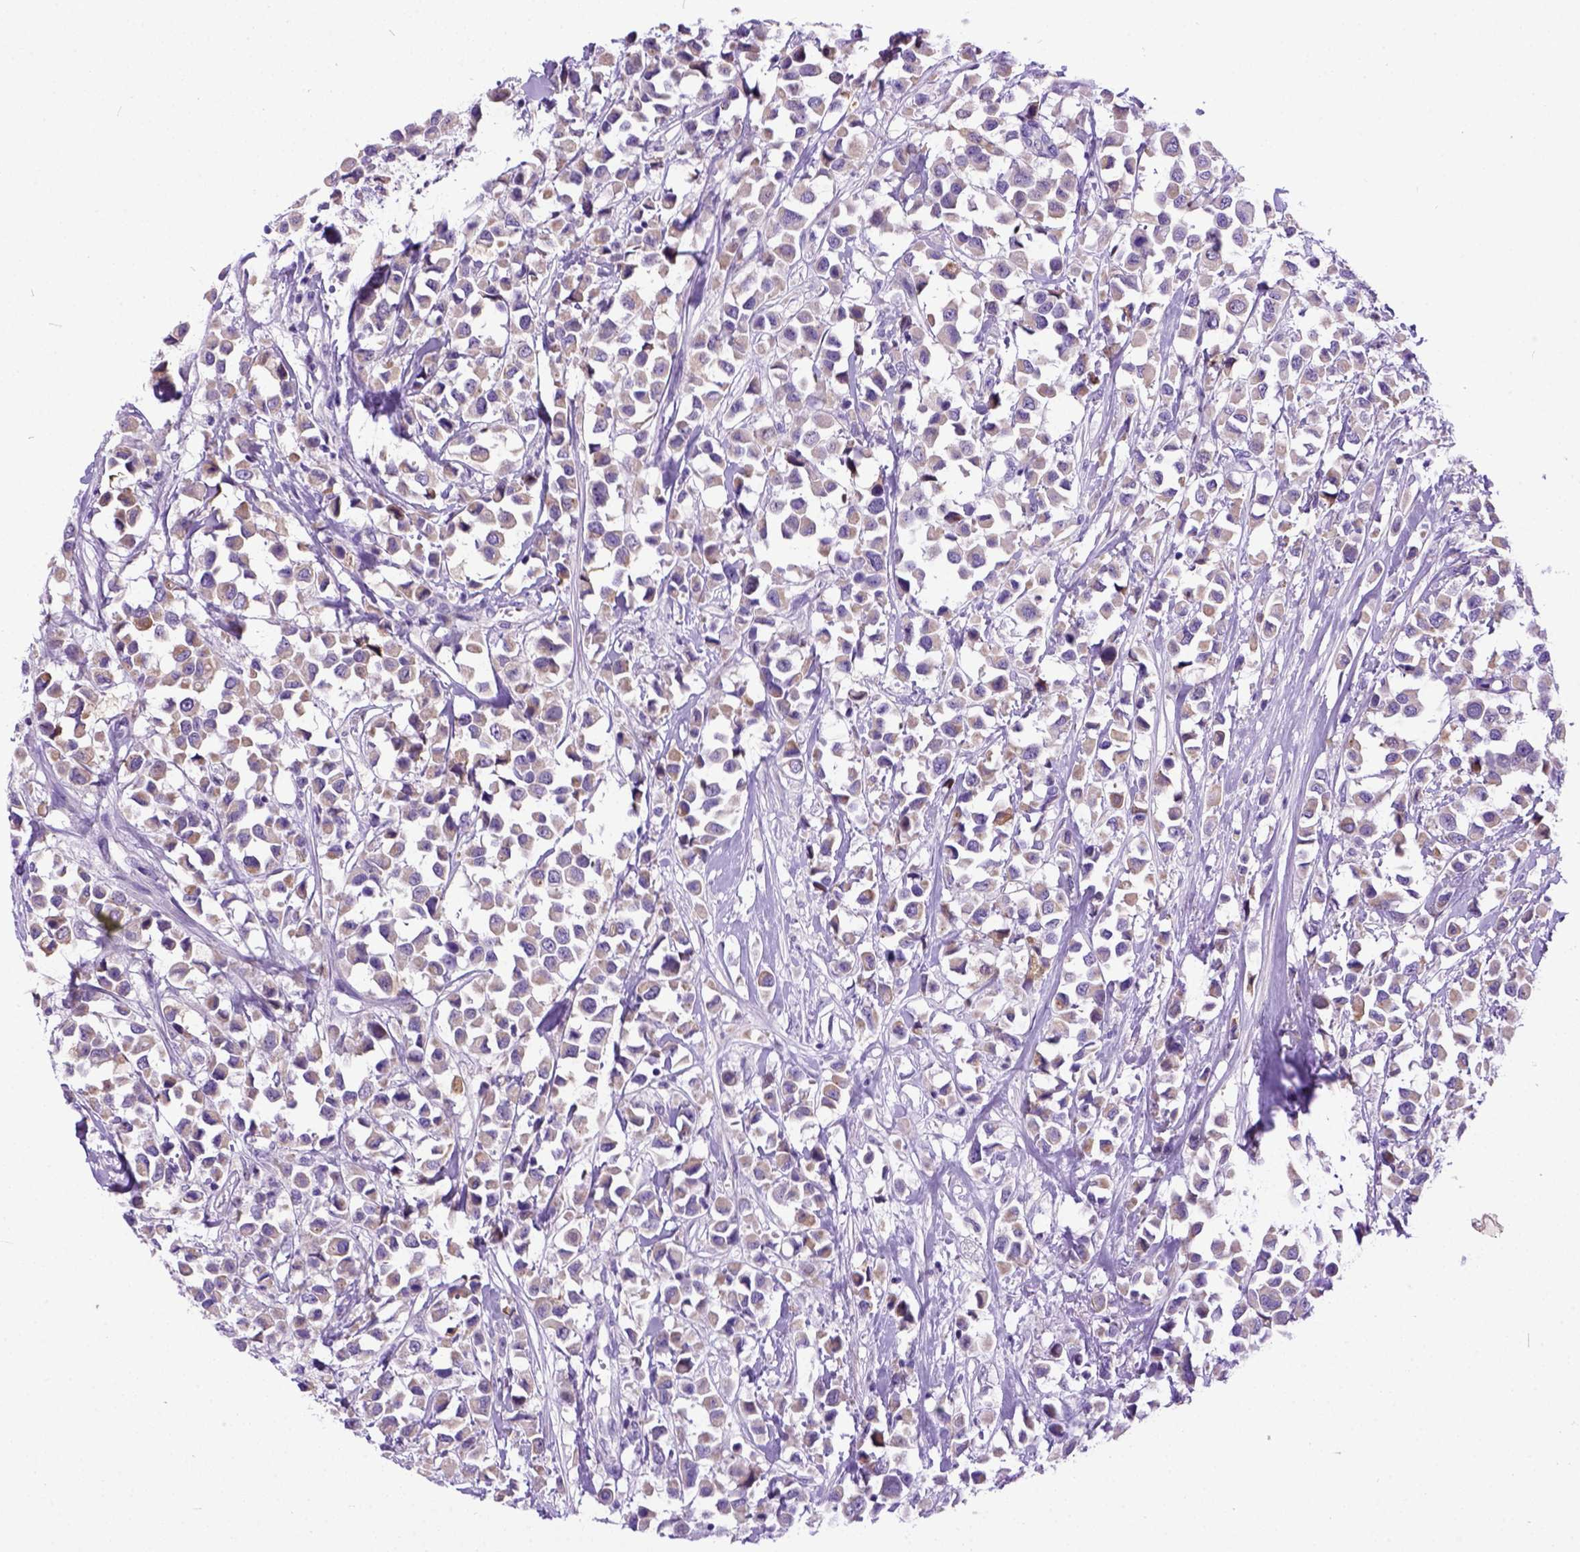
{"staining": {"intensity": "weak", "quantity": ">75%", "location": "cytoplasmic/membranous"}, "tissue": "breast cancer", "cell_type": "Tumor cells", "image_type": "cancer", "snomed": [{"axis": "morphology", "description": "Duct carcinoma"}, {"axis": "topography", "description": "Breast"}], "caption": "Immunohistochemical staining of human breast infiltrating ductal carcinoma exhibits low levels of weak cytoplasmic/membranous protein staining in about >75% of tumor cells.", "gene": "NEK5", "patient": {"sex": "female", "age": 61}}